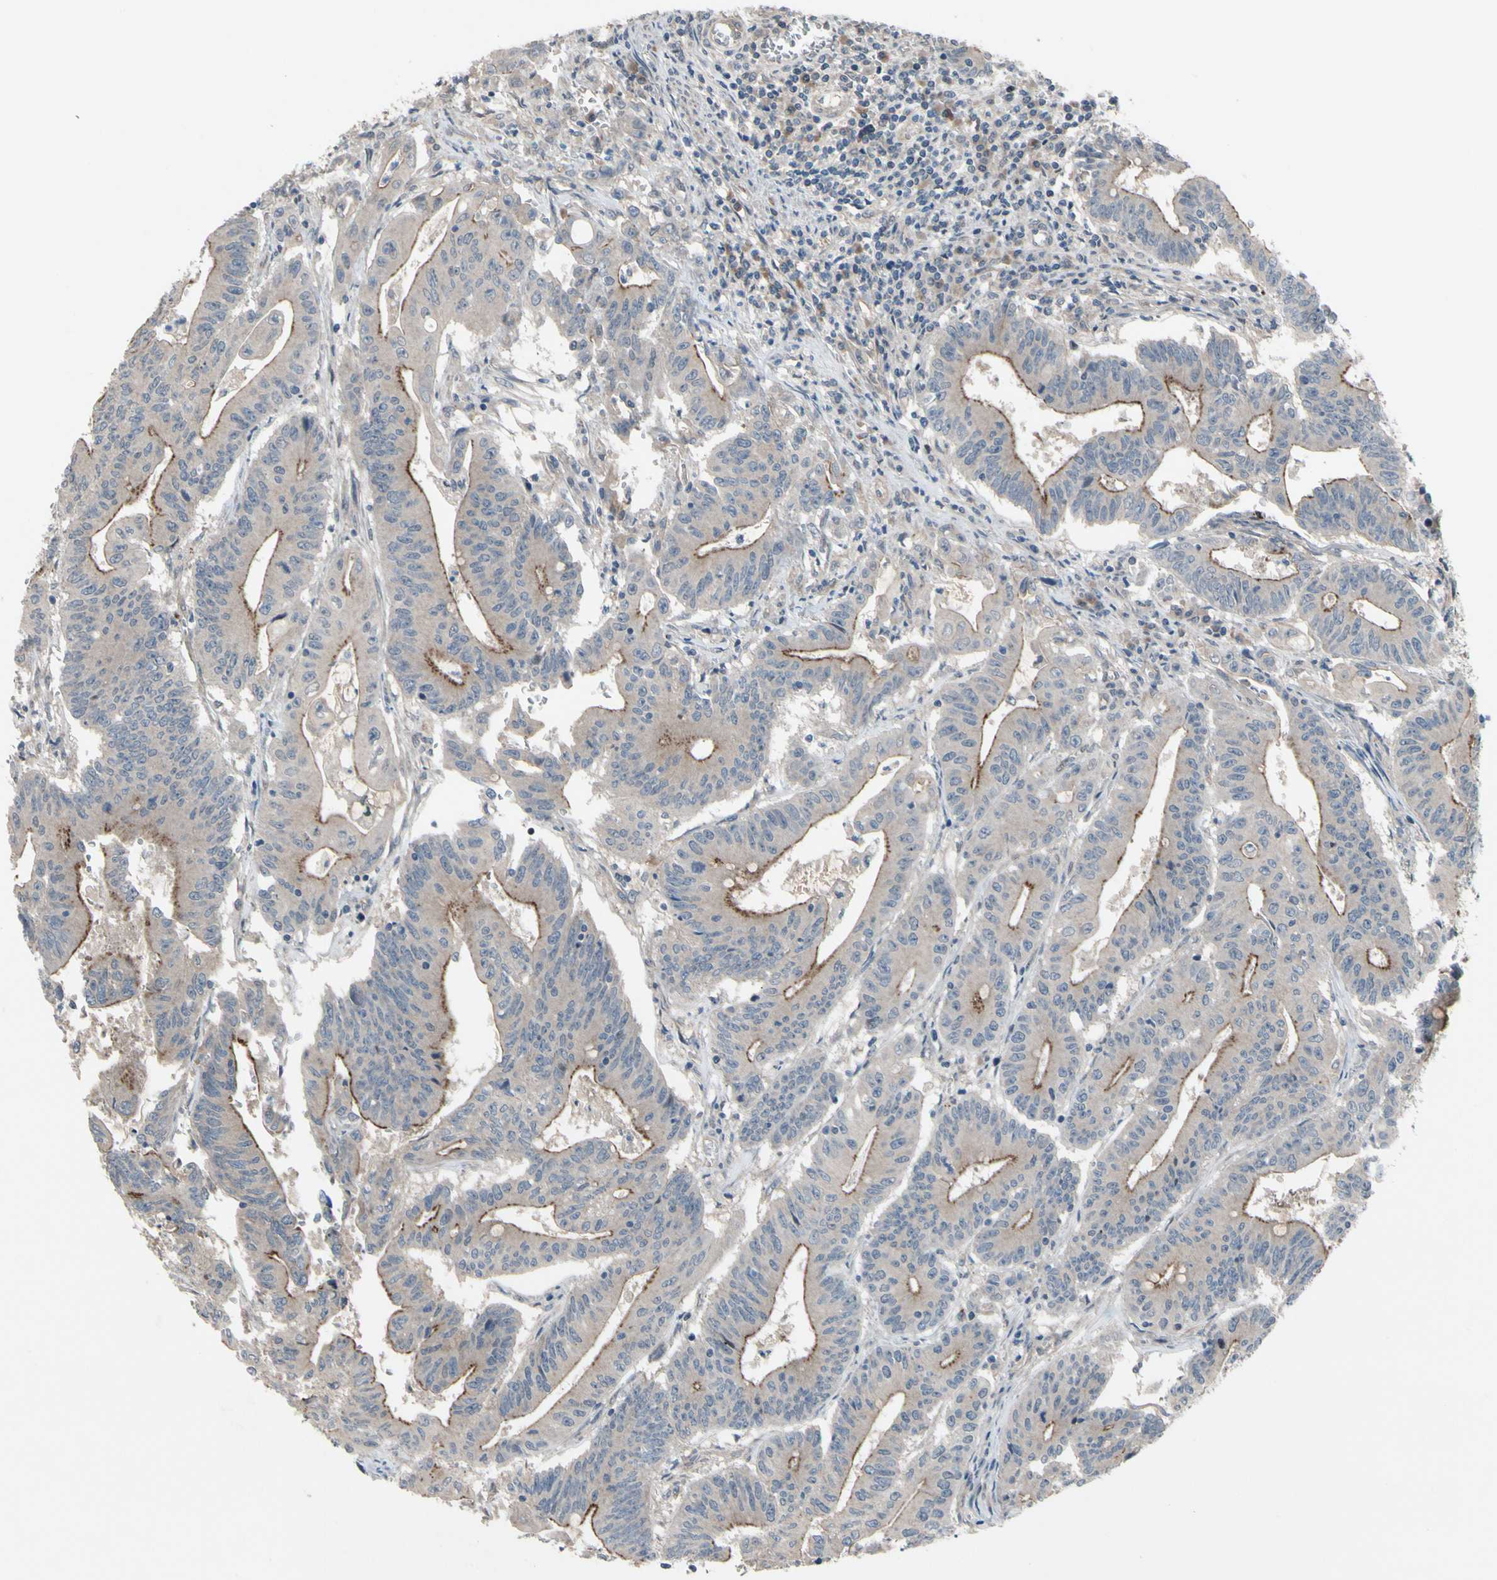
{"staining": {"intensity": "moderate", "quantity": "25%-75%", "location": "cytoplasmic/membranous"}, "tissue": "colorectal cancer", "cell_type": "Tumor cells", "image_type": "cancer", "snomed": [{"axis": "morphology", "description": "Adenocarcinoma, NOS"}, {"axis": "topography", "description": "Colon"}], "caption": "Immunohistochemistry (IHC) micrograph of human adenocarcinoma (colorectal) stained for a protein (brown), which exhibits medium levels of moderate cytoplasmic/membranous staining in approximately 25%-75% of tumor cells.", "gene": "ICAM5", "patient": {"sex": "male", "age": 45}}